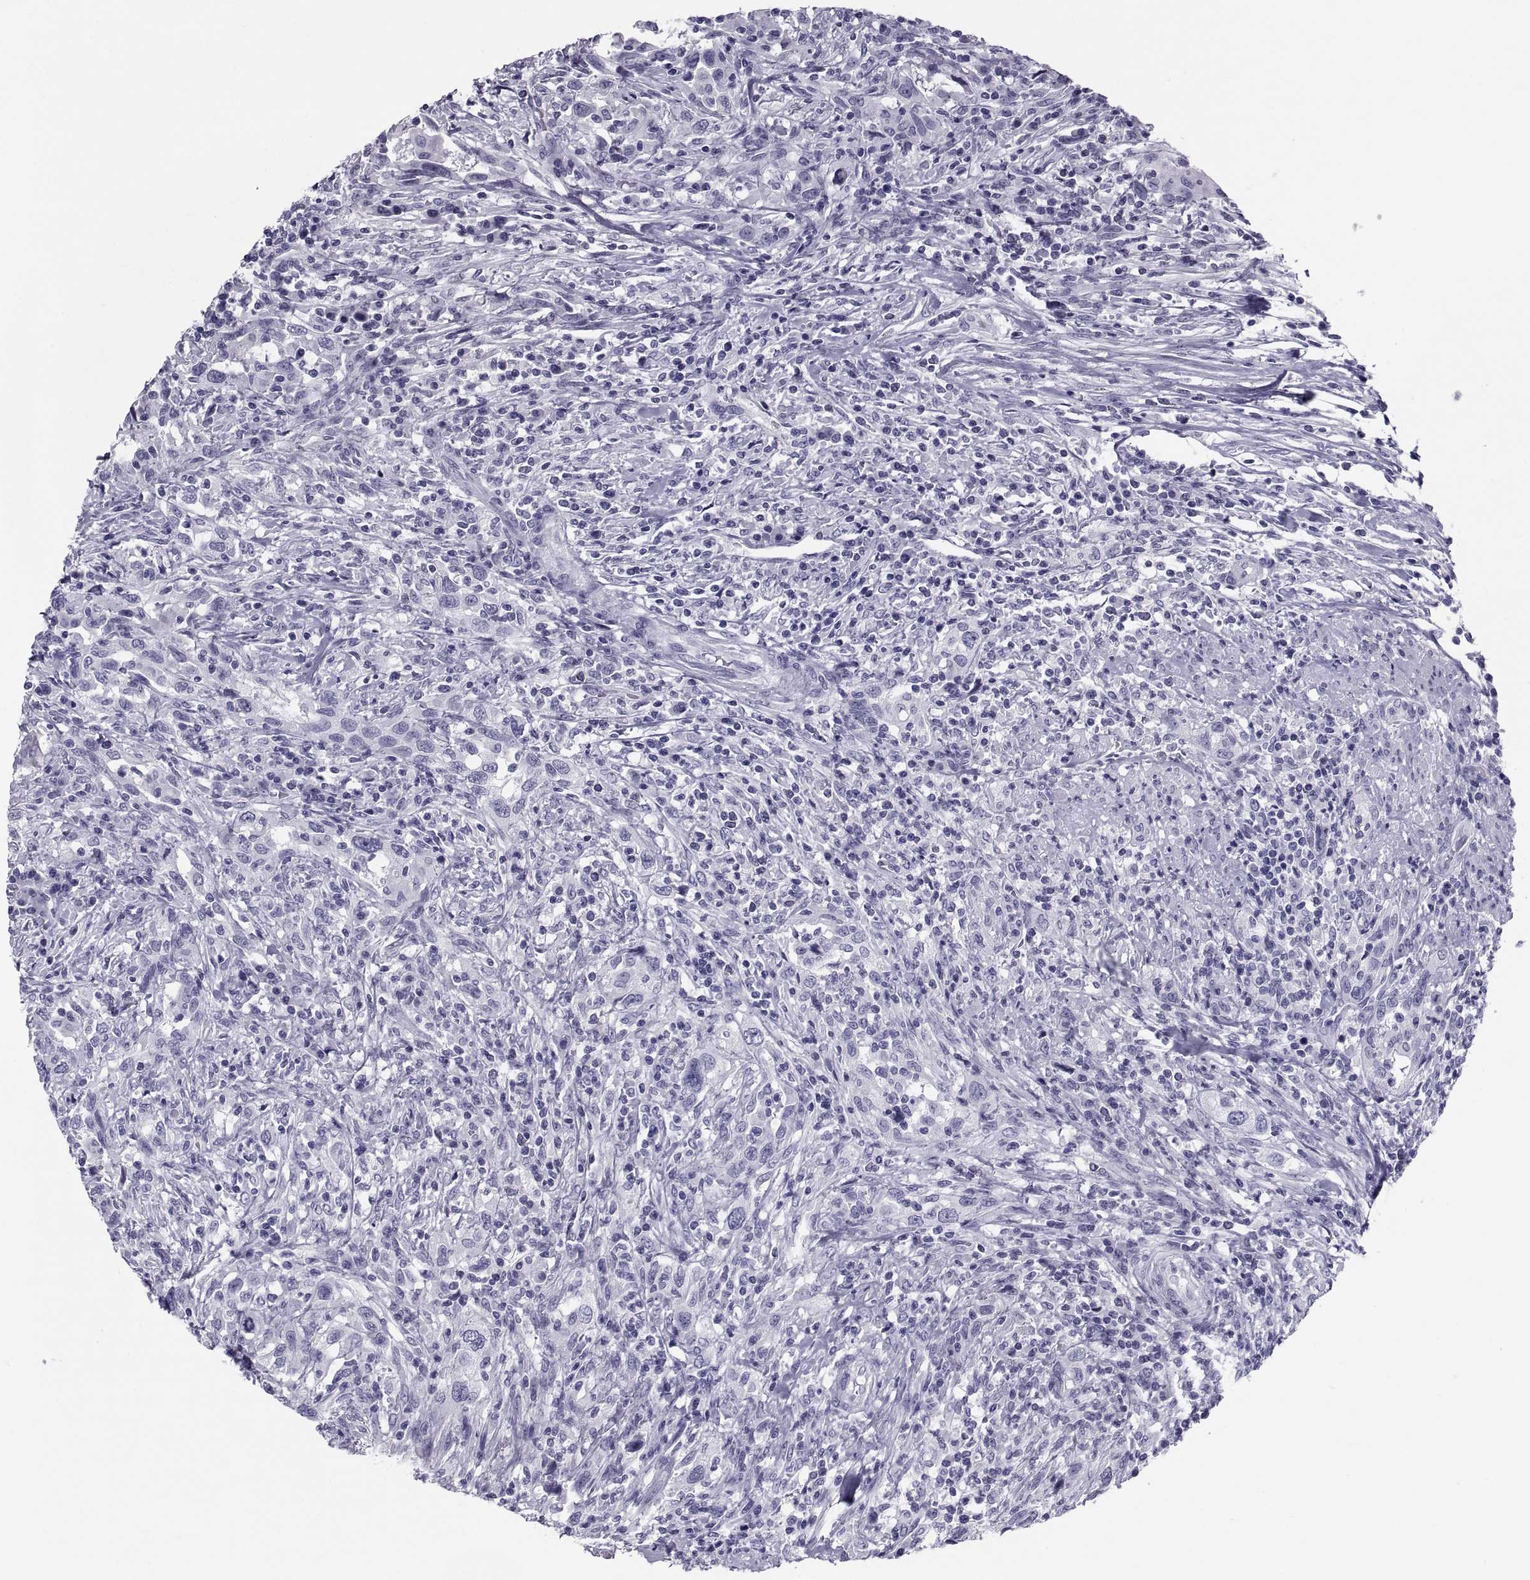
{"staining": {"intensity": "negative", "quantity": "none", "location": "none"}, "tissue": "urothelial cancer", "cell_type": "Tumor cells", "image_type": "cancer", "snomed": [{"axis": "morphology", "description": "Urothelial carcinoma, NOS"}, {"axis": "morphology", "description": "Urothelial carcinoma, High grade"}, {"axis": "topography", "description": "Urinary bladder"}], "caption": "This is an immunohistochemistry image of urothelial cancer. There is no positivity in tumor cells.", "gene": "CRISP1", "patient": {"sex": "female", "age": 64}}